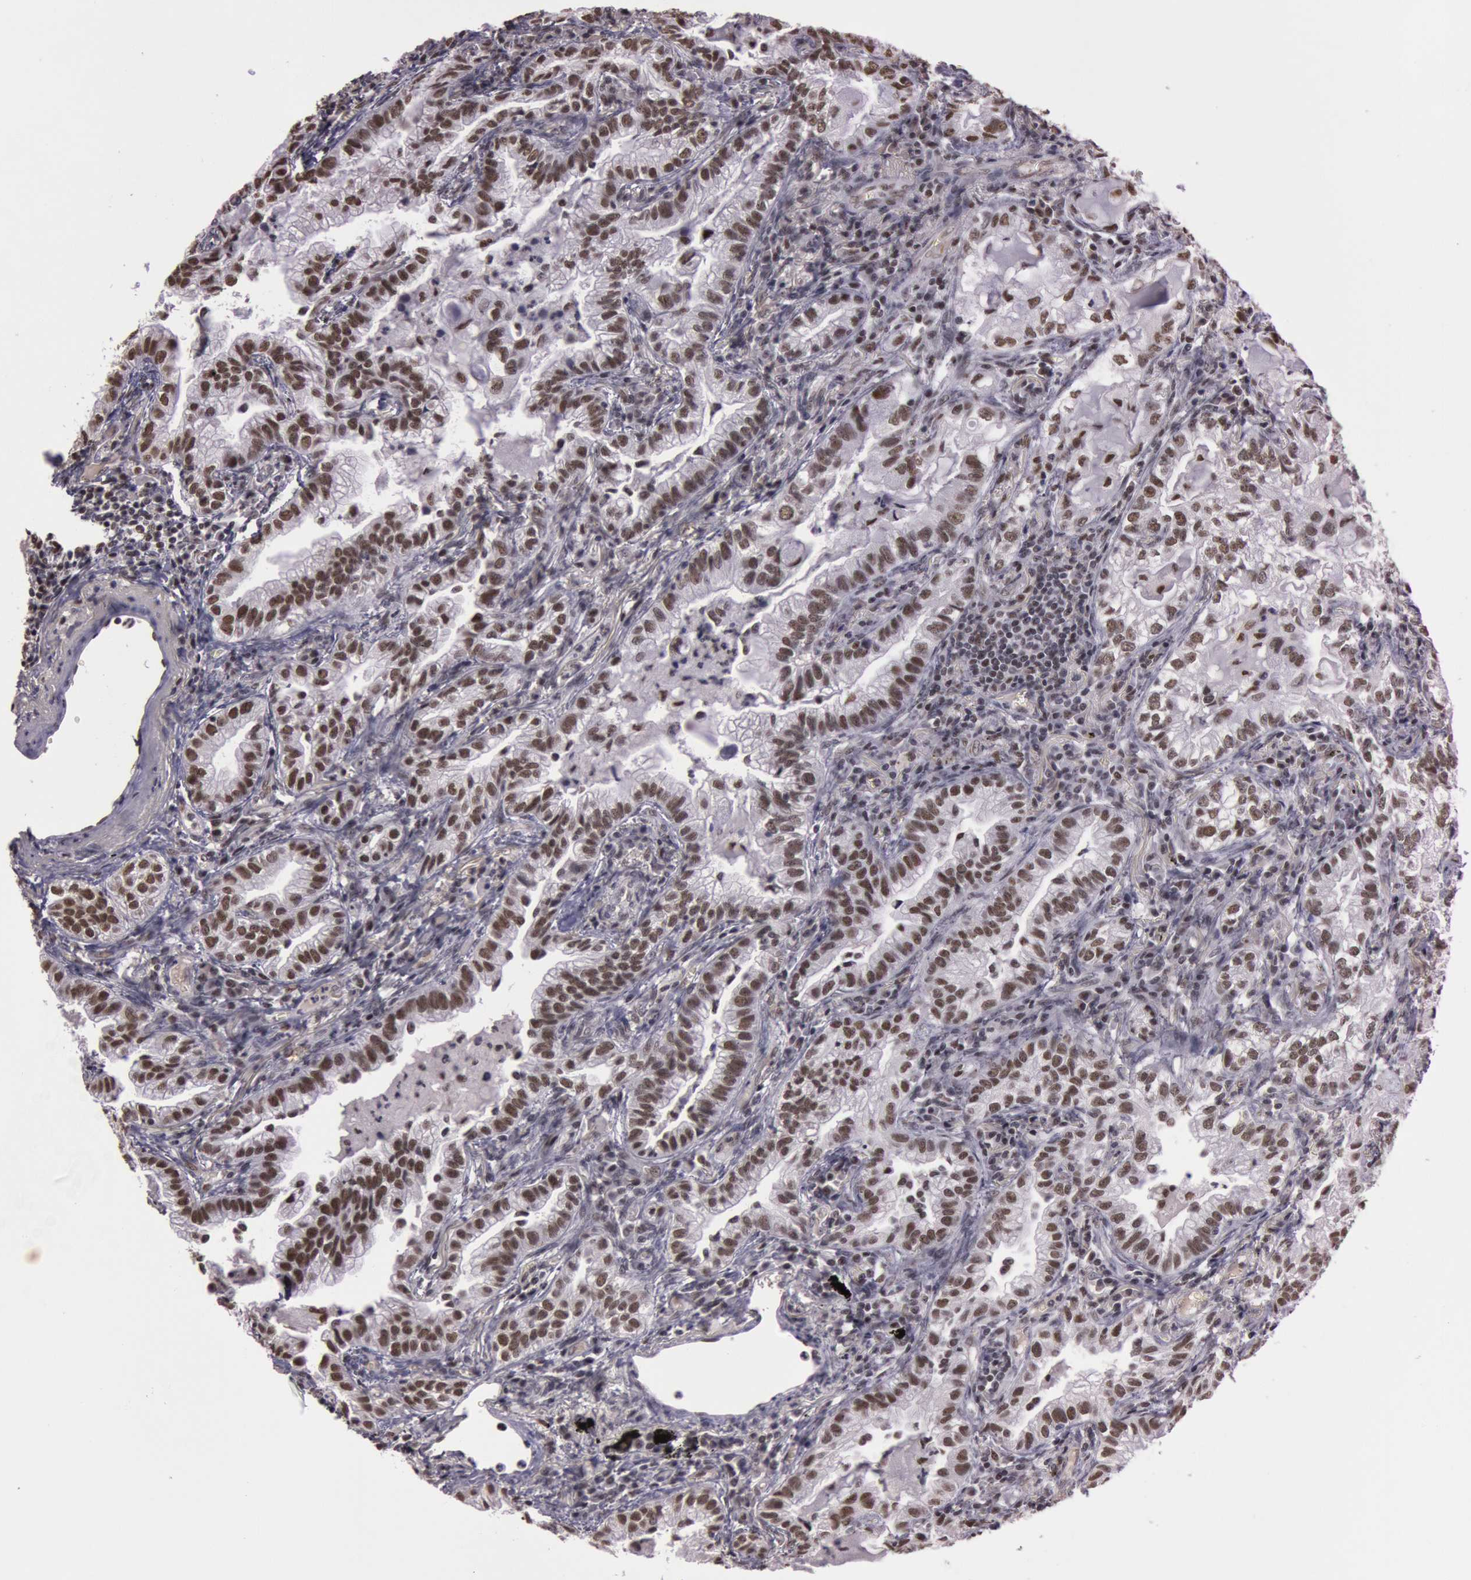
{"staining": {"intensity": "weak", "quantity": ">75%", "location": "nuclear"}, "tissue": "lung cancer", "cell_type": "Tumor cells", "image_type": "cancer", "snomed": [{"axis": "morphology", "description": "Adenocarcinoma, NOS"}, {"axis": "topography", "description": "Lung"}], "caption": "High-magnification brightfield microscopy of lung adenocarcinoma stained with DAB (brown) and counterstained with hematoxylin (blue). tumor cells exhibit weak nuclear positivity is identified in about>75% of cells.", "gene": "TASL", "patient": {"sex": "female", "age": 50}}